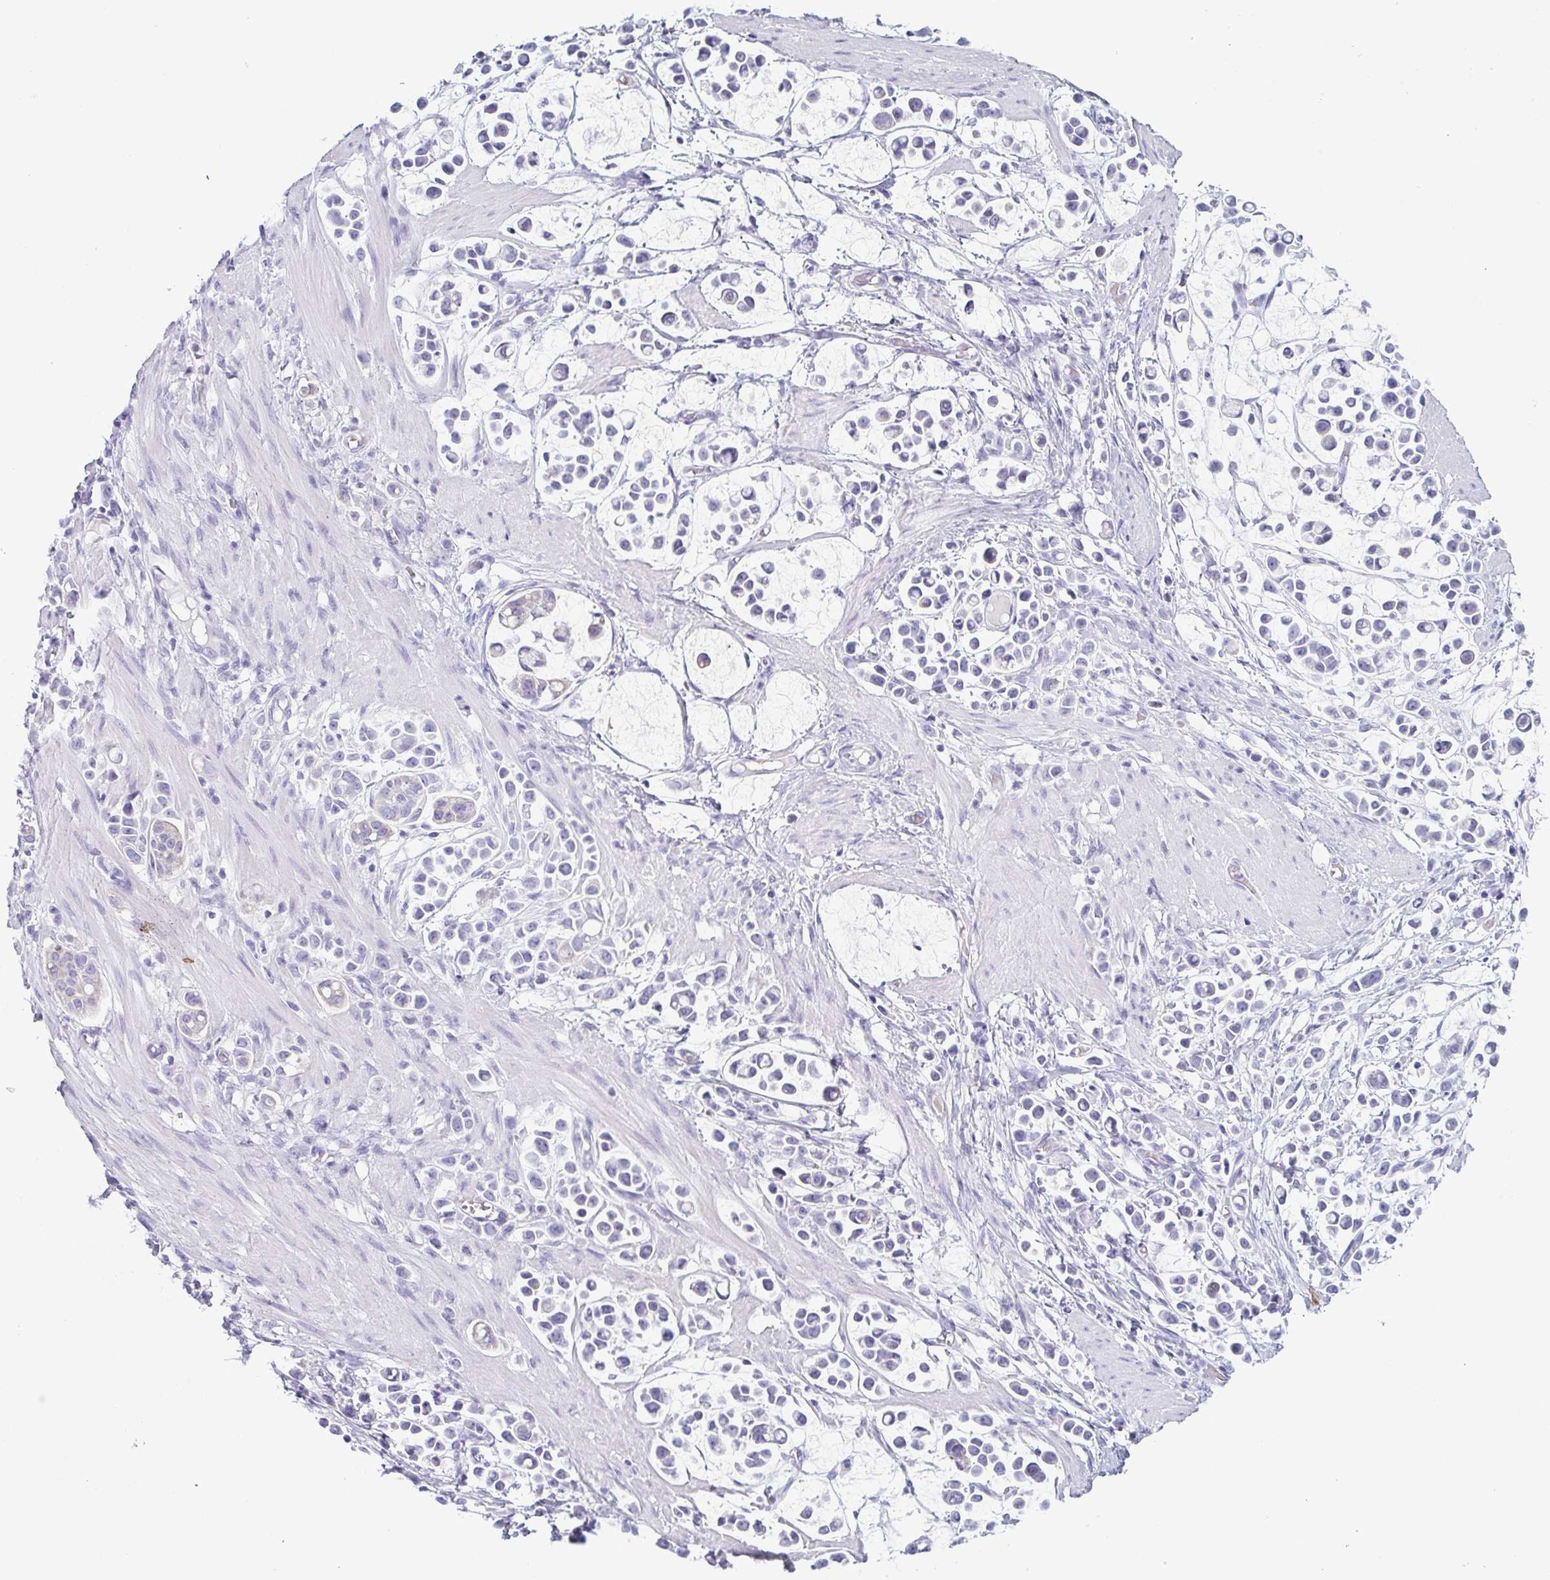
{"staining": {"intensity": "negative", "quantity": "none", "location": "none"}, "tissue": "stomach cancer", "cell_type": "Tumor cells", "image_type": "cancer", "snomed": [{"axis": "morphology", "description": "Adenocarcinoma, NOS"}, {"axis": "topography", "description": "Stomach"}], "caption": "A high-resolution photomicrograph shows IHC staining of adenocarcinoma (stomach), which exhibits no significant expression in tumor cells.", "gene": "KRT10", "patient": {"sex": "male", "age": 82}}